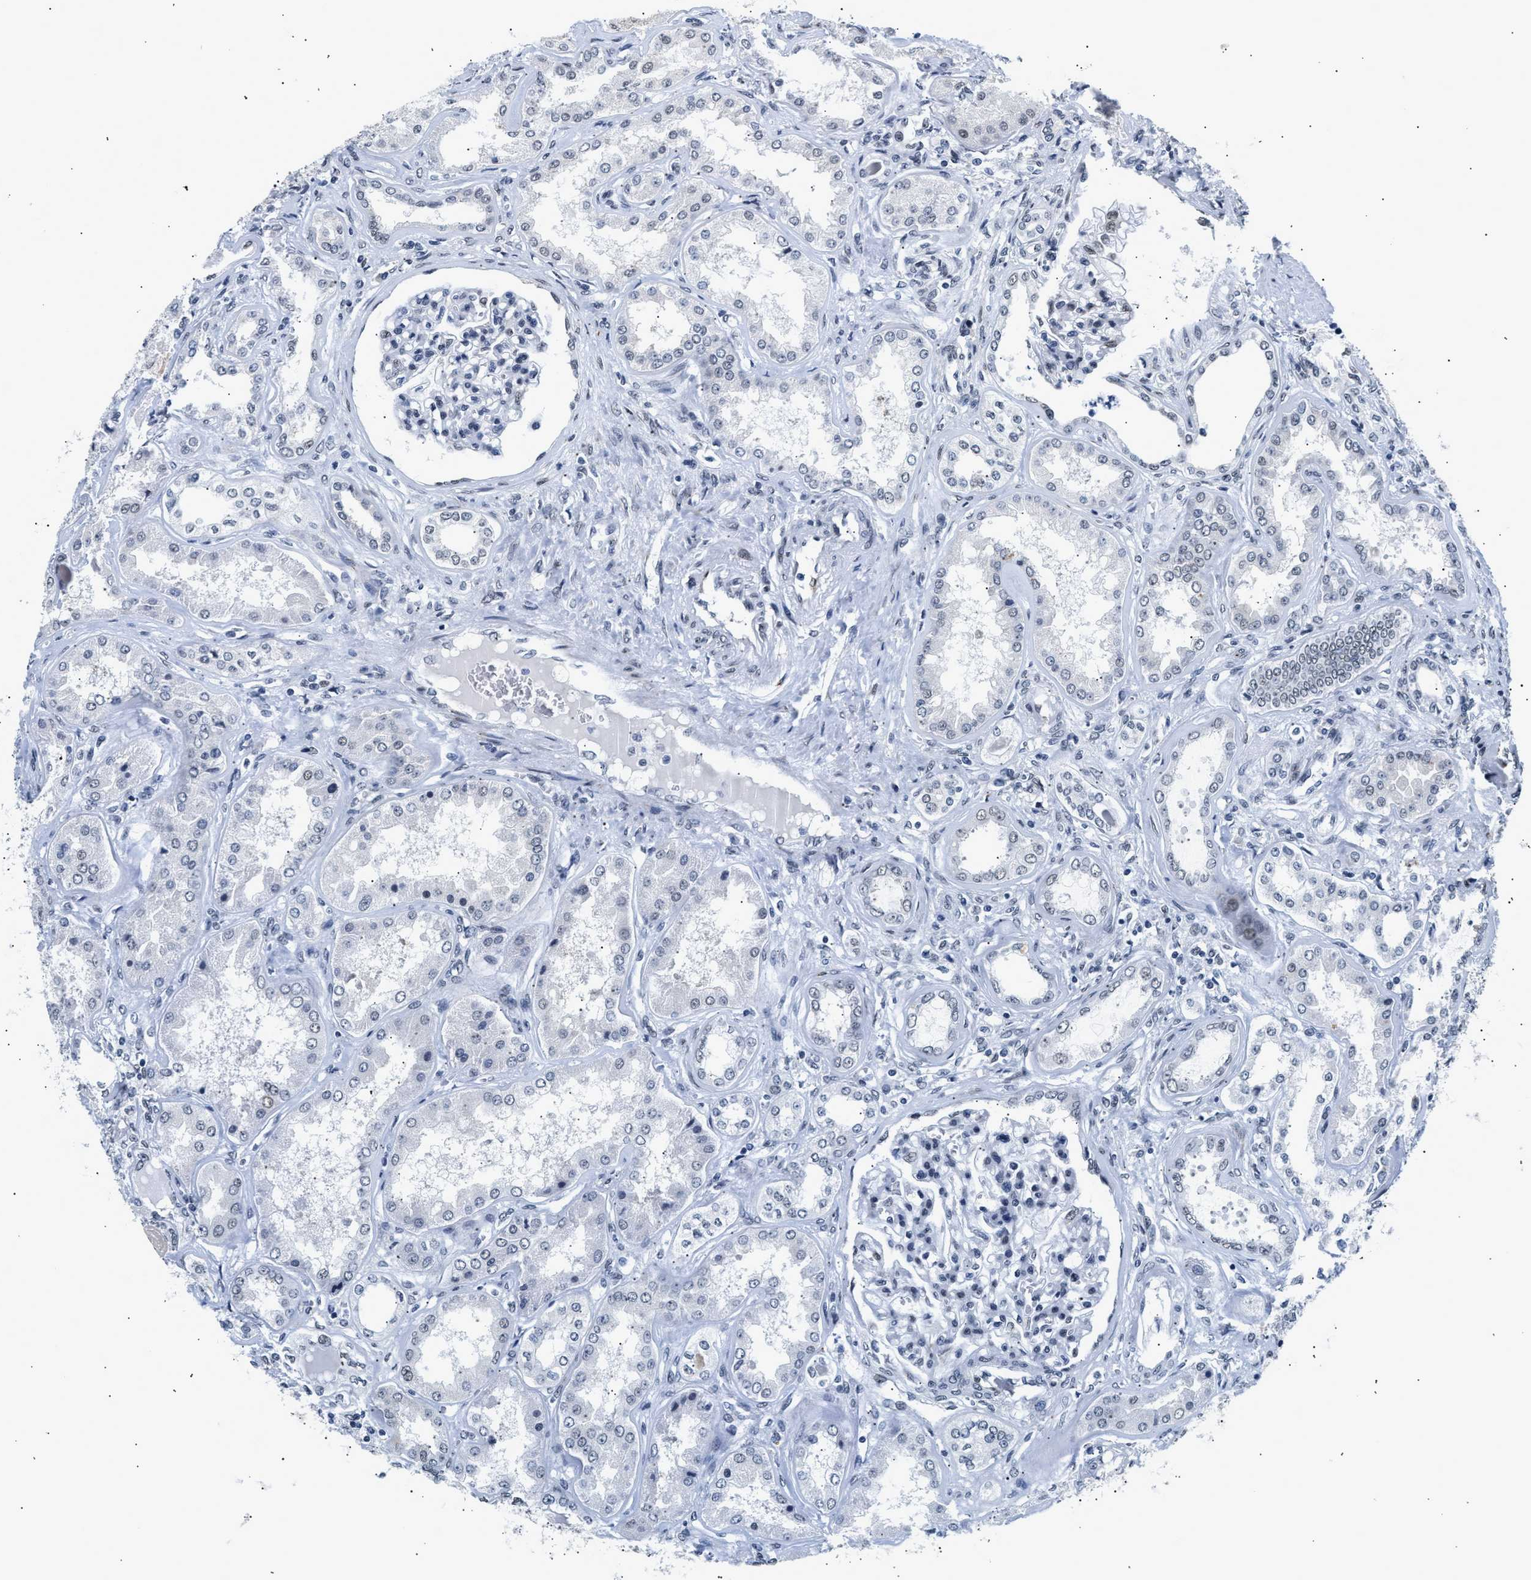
{"staining": {"intensity": "weak", "quantity": "<25%", "location": "nuclear"}, "tissue": "kidney", "cell_type": "Cells in glomeruli", "image_type": "normal", "snomed": [{"axis": "morphology", "description": "Normal tissue, NOS"}, {"axis": "topography", "description": "Kidney"}], "caption": "The micrograph exhibits no significant expression in cells in glomeruli of kidney. (Brightfield microscopy of DAB immunohistochemistry at high magnification).", "gene": "THOC1", "patient": {"sex": "female", "age": 56}}